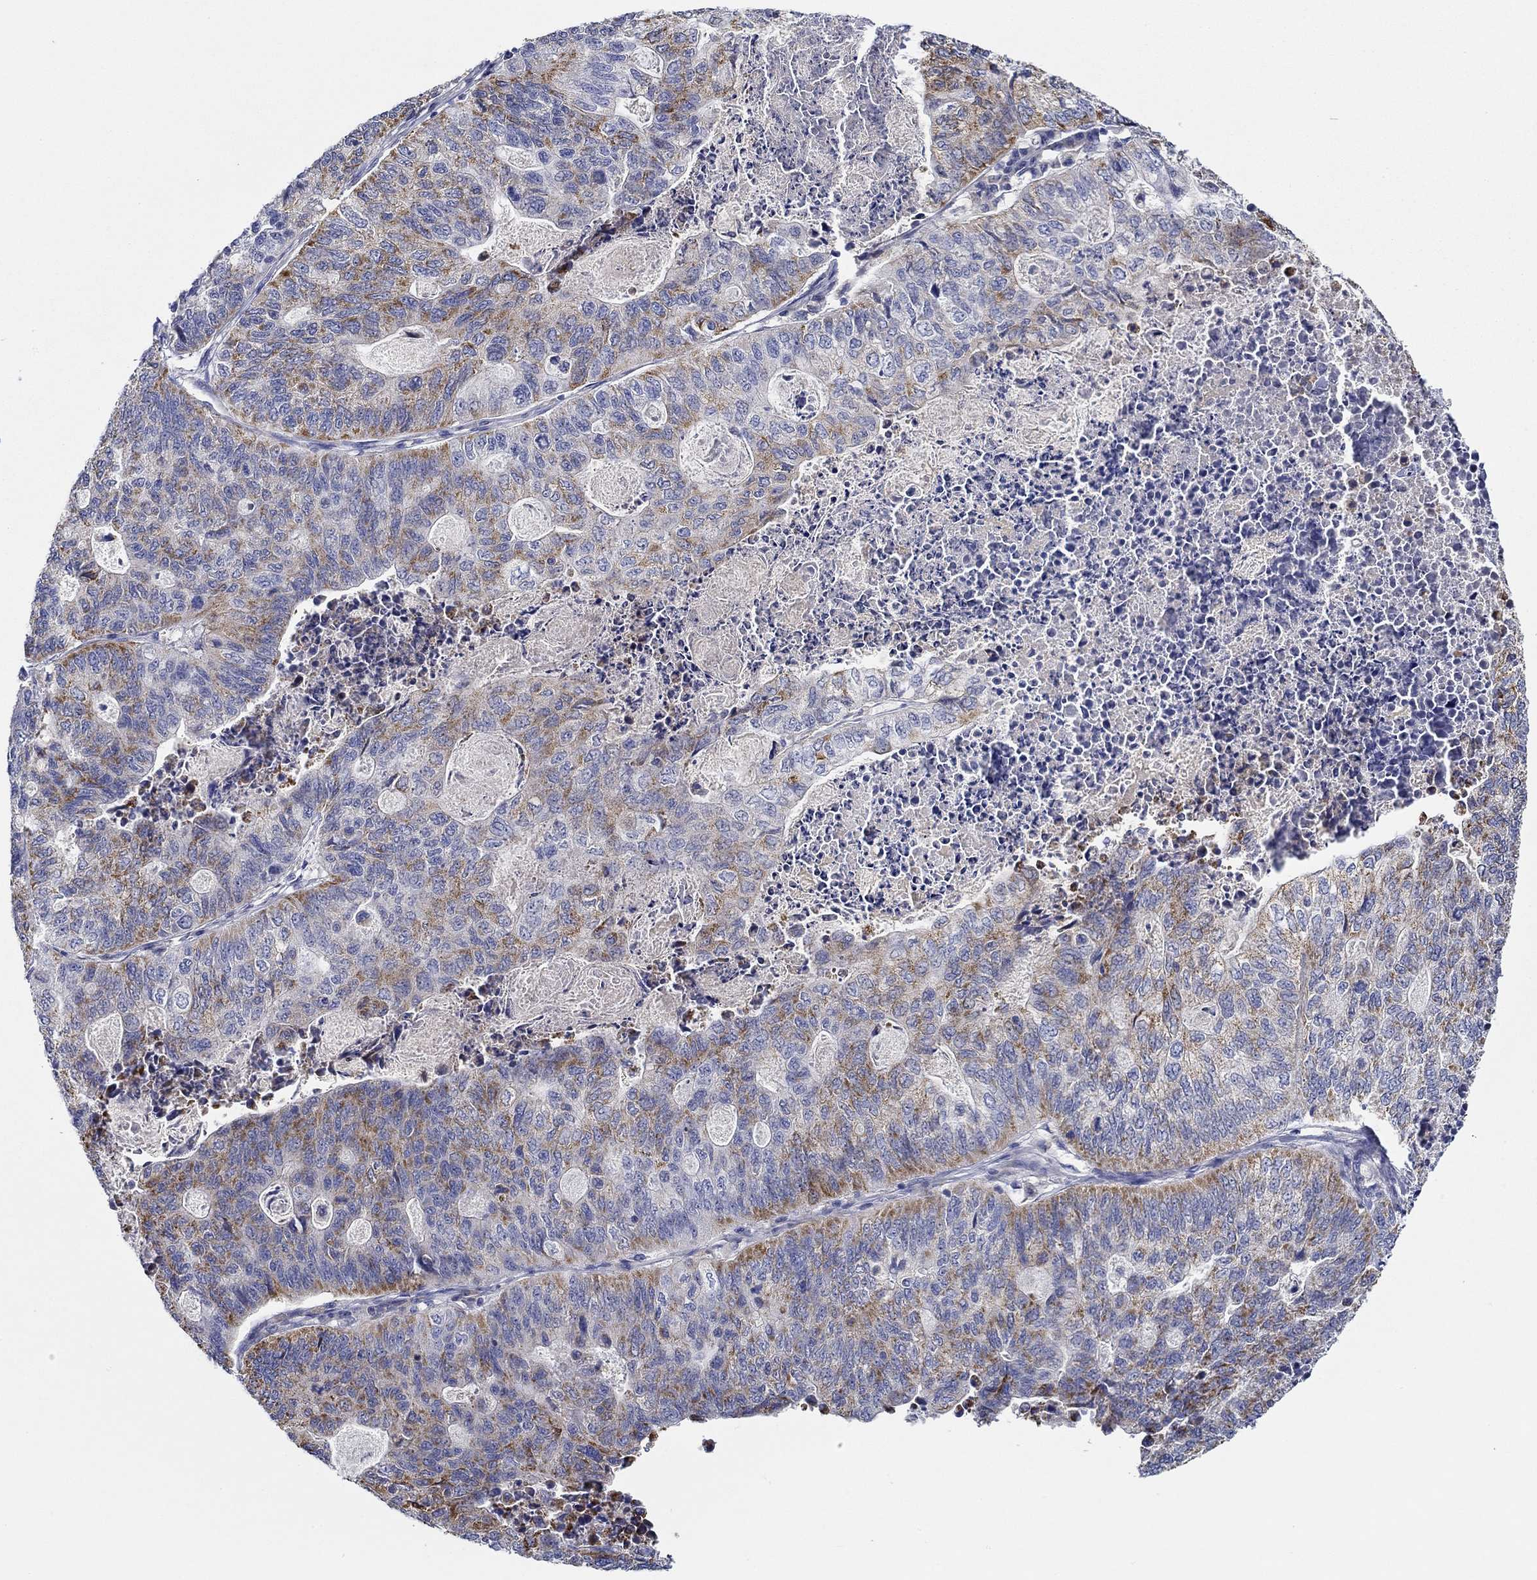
{"staining": {"intensity": "moderate", "quantity": "25%-75%", "location": "cytoplasmic/membranous"}, "tissue": "stomach cancer", "cell_type": "Tumor cells", "image_type": "cancer", "snomed": [{"axis": "morphology", "description": "Adenocarcinoma, NOS"}, {"axis": "topography", "description": "Stomach, upper"}], "caption": "A brown stain shows moderate cytoplasmic/membranous expression of a protein in stomach cancer tumor cells.", "gene": "CHIT1", "patient": {"sex": "female", "age": 67}}